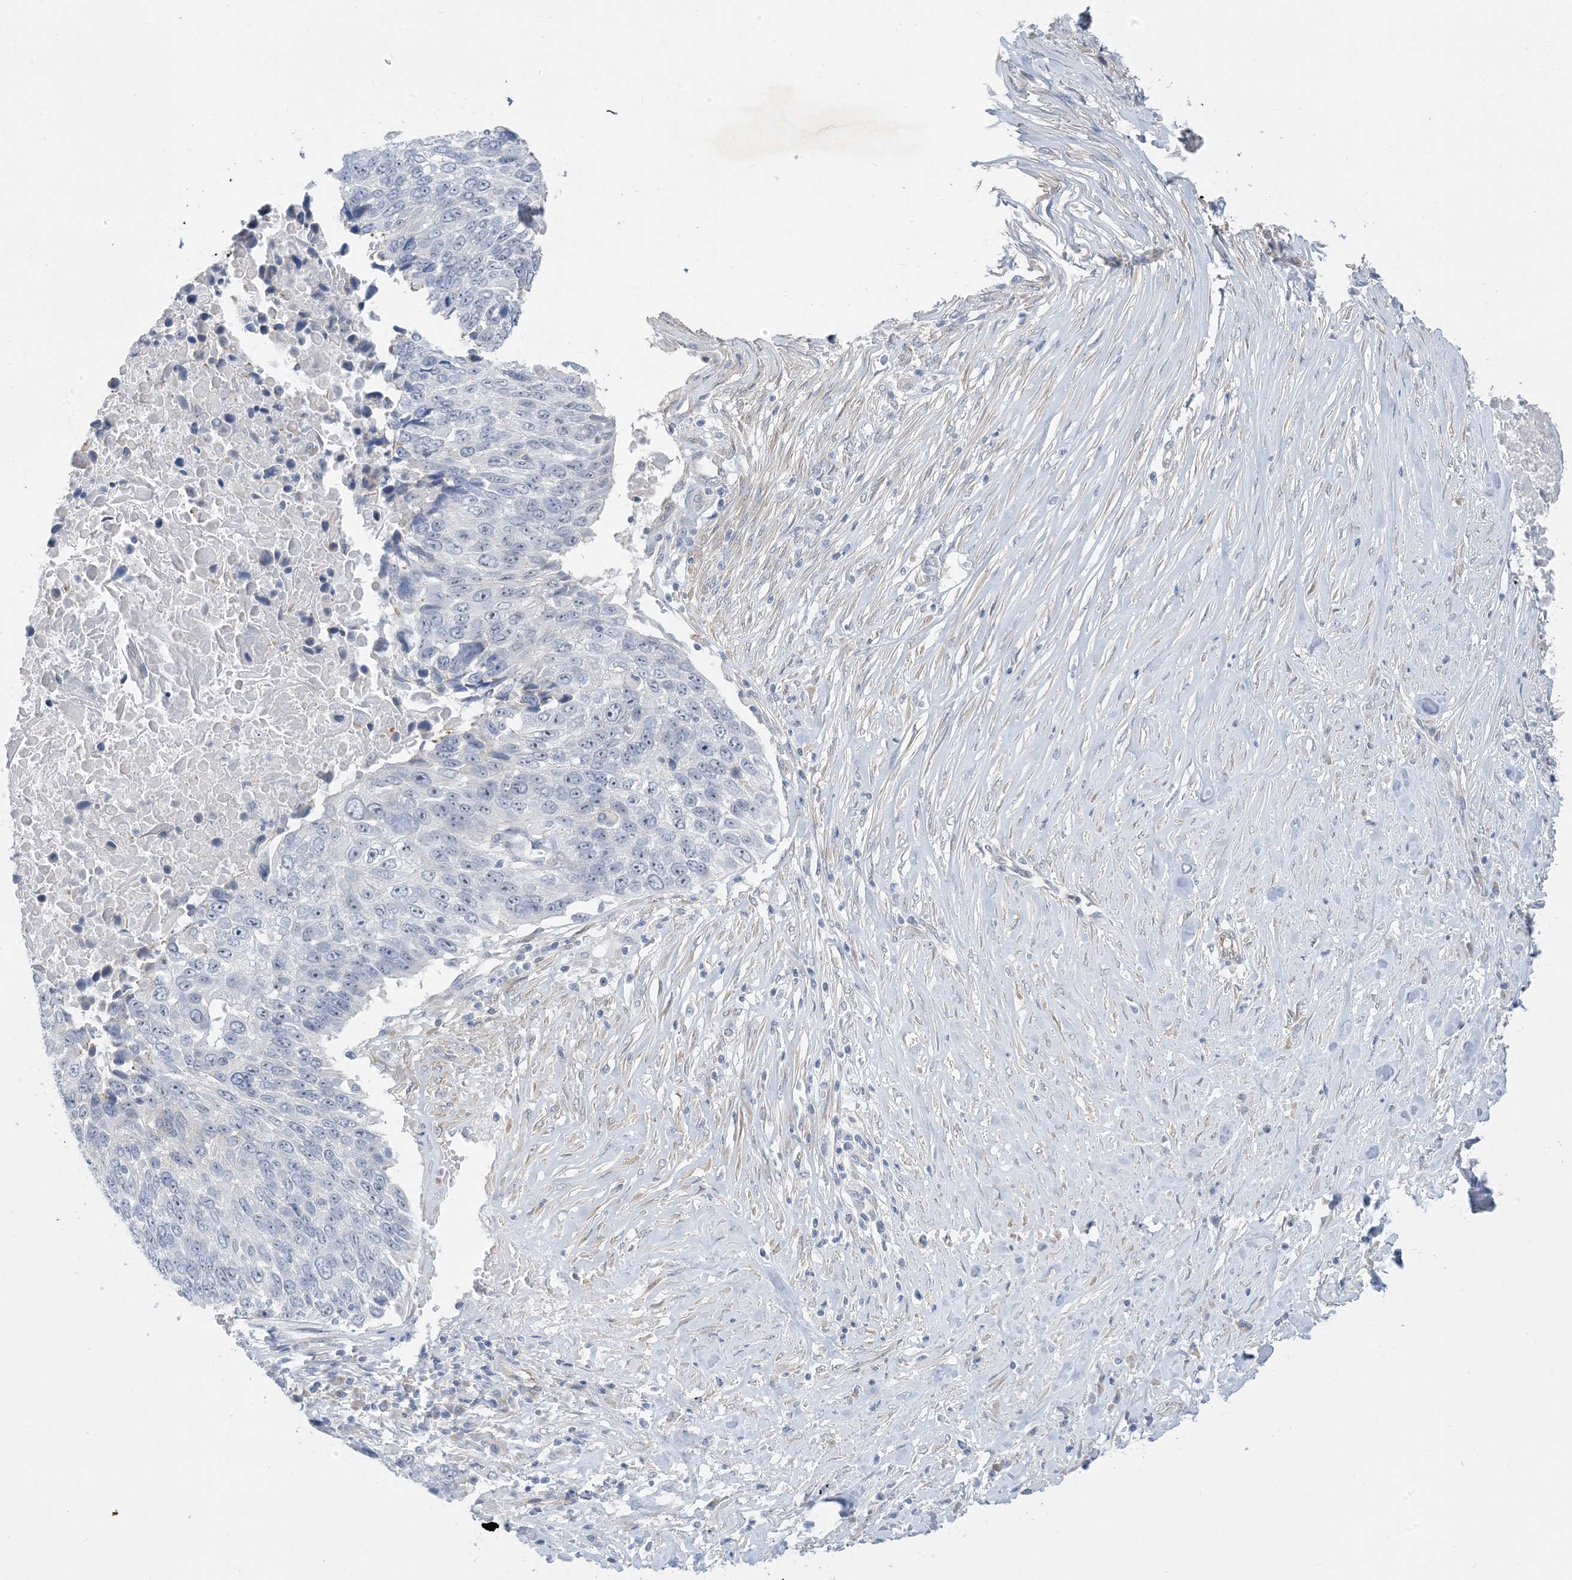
{"staining": {"intensity": "negative", "quantity": "none", "location": "none"}, "tissue": "lung cancer", "cell_type": "Tumor cells", "image_type": "cancer", "snomed": [{"axis": "morphology", "description": "Squamous cell carcinoma, NOS"}, {"axis": "topography", "description": "Lung"}], "caption": "Tumor cells show no significant positivity in lung squamous cell carcinoma.", "gene": "IL36B", "patient": {"sex": "male", "age": 66}}